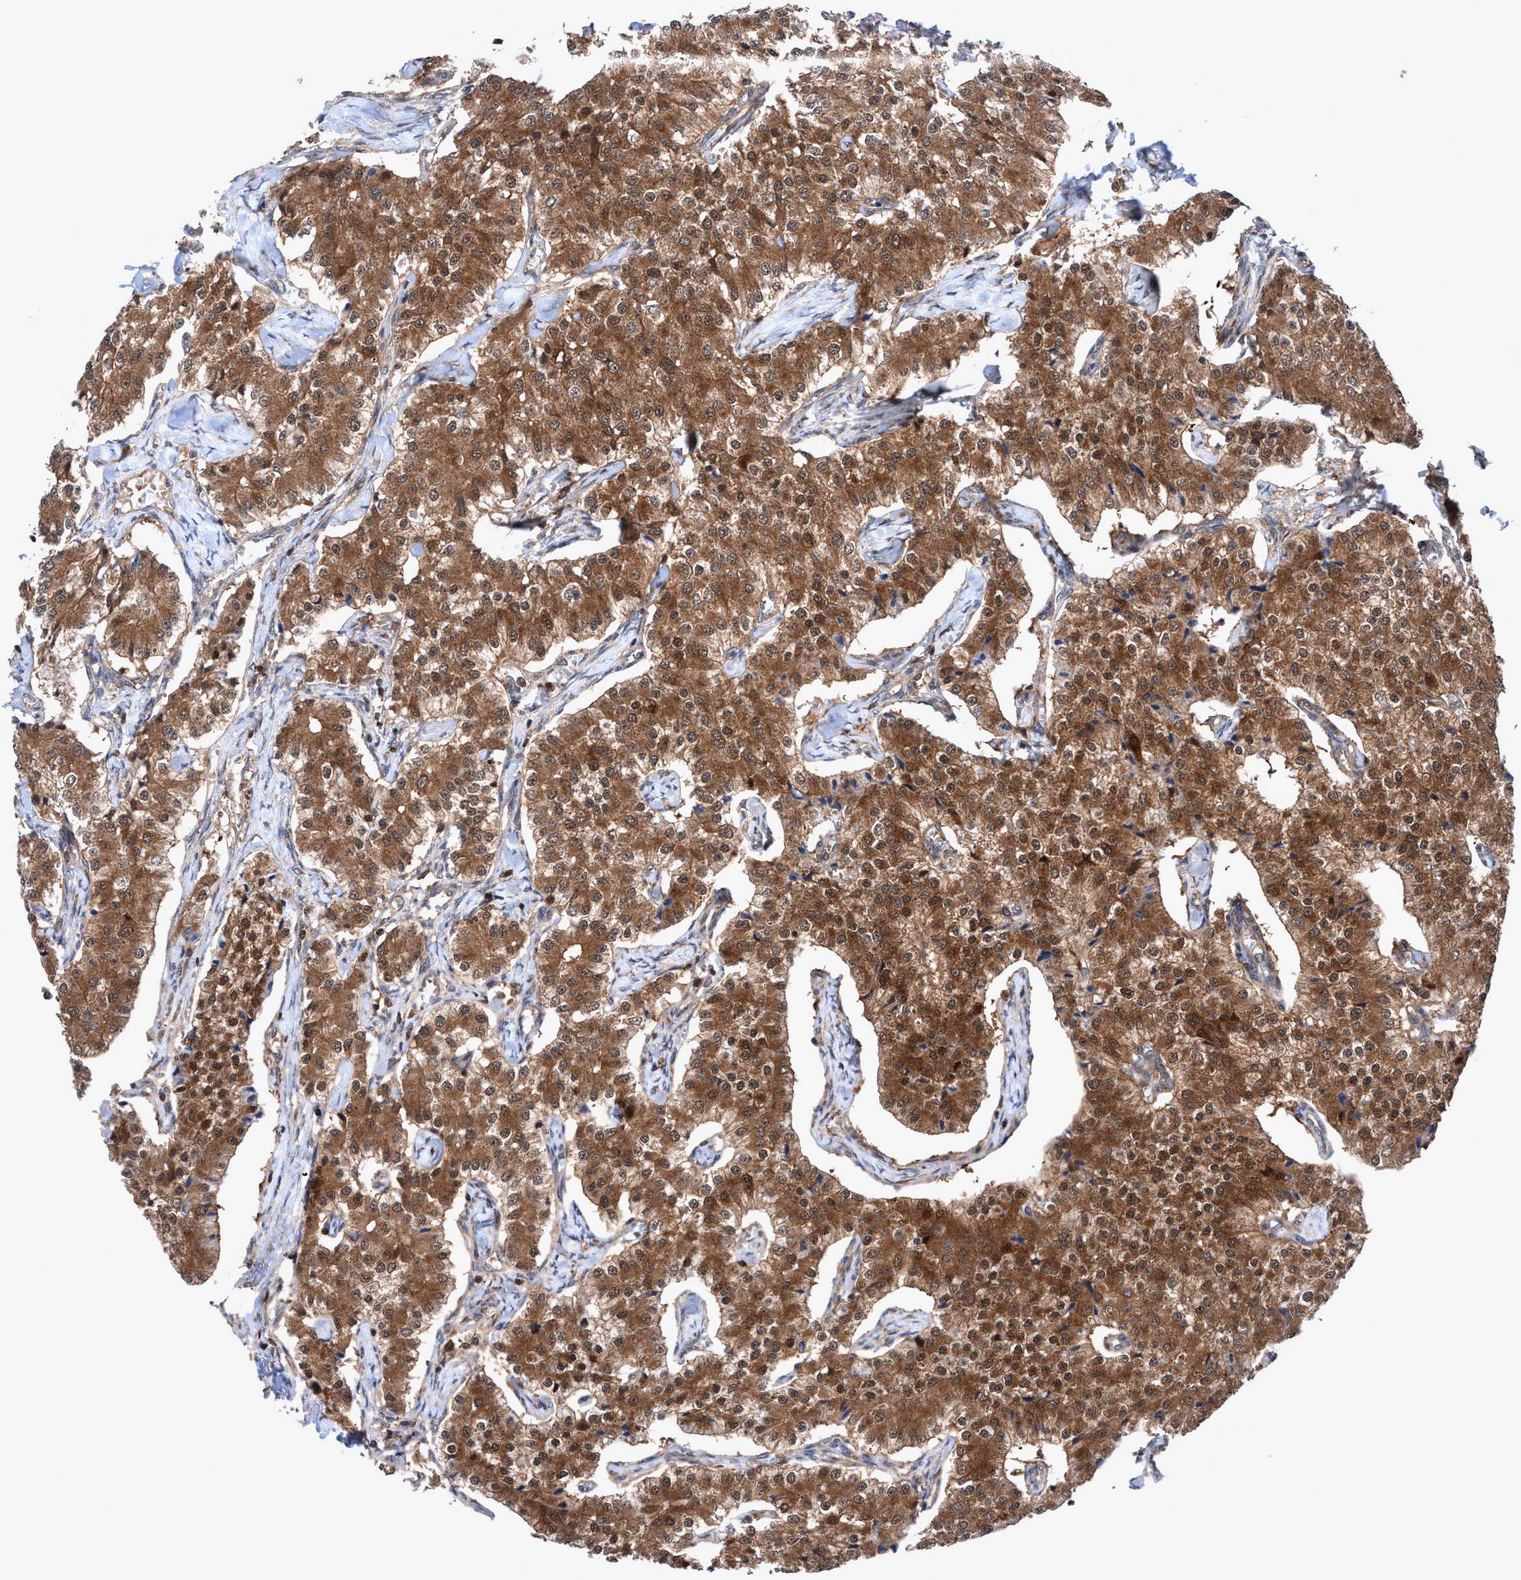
{"staining": {"intensity": "moderate", "quantity": ">75%", "location": "cytoplasmic/membranous,nuclear"}, "tissue": "carcinoid", "cell_type": "Tumor cells", "image_type": "cancer", "snomed": [{"axis": "morphology", "description": "Carcinoid, malignant, NOS"}, {"axis": "topography", "description": "Colon"}], "caption": "Malignant carcinoid was stained to show a protein in brown. There is medium levels of moderate cytoplasmic/membranous and nuclear expression in about >75% of tumor cells.", "gene": "GLOD4", "patient": {"sex": "female", "age": 52}}